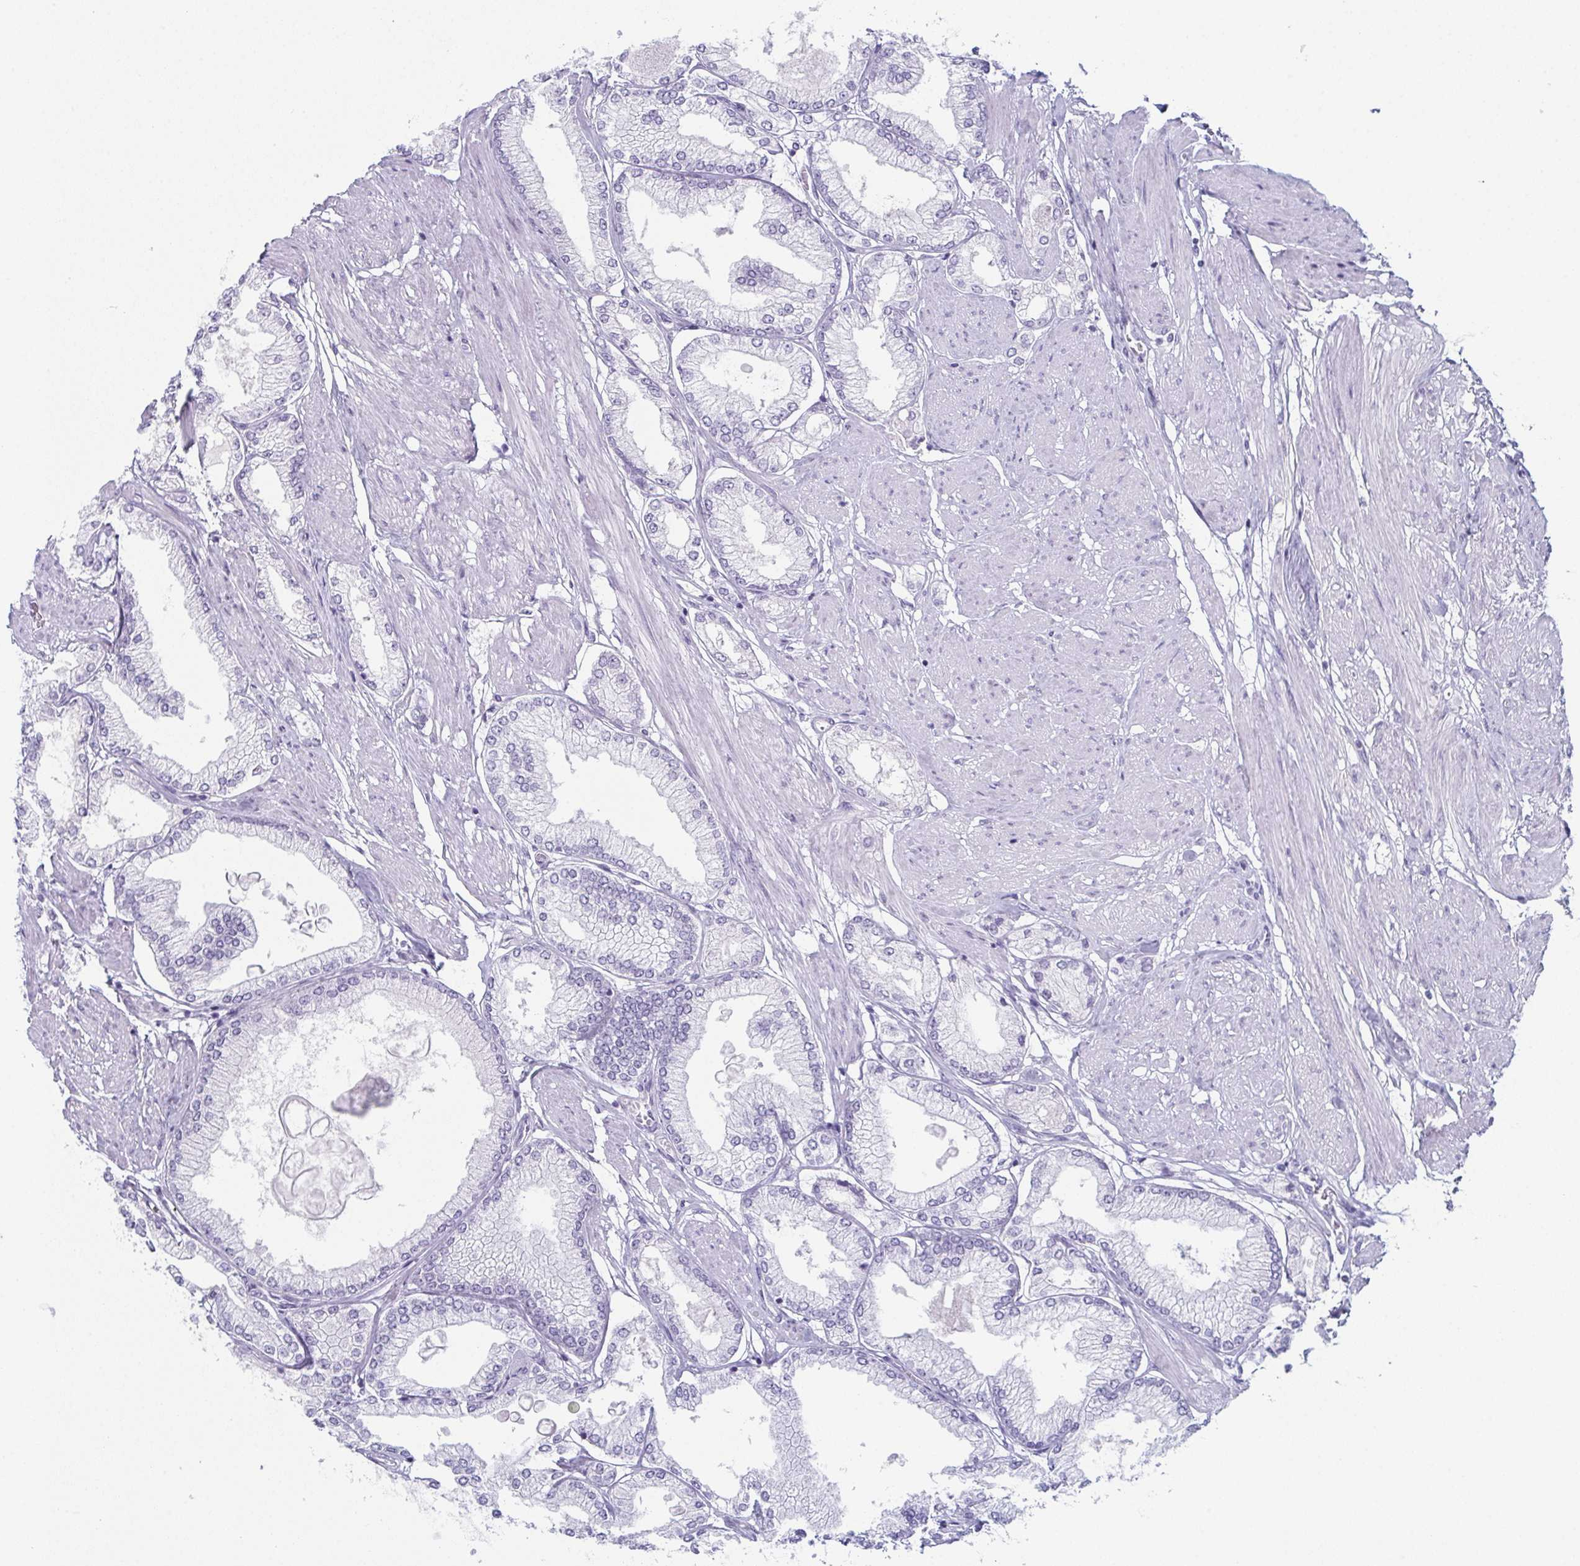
{"staining": {"intensity": "negative", "quantity": "none", "location": "none"}, "tissue": "prostate cancer", "cell_type": "Tumor cells", "image_type": "cancer", "snomed": [{"axis": "morphology", "description": "Adenocarcinoma, High grade"}, {"axis": "topography", "description": "Prostate"}], "caption": "IHC photomicrograph of neoplastic tissue: human adenocarcinoma (high-grade) (prostate) stained with DAB shows no significant protein positivity in tumor cells. The staining was performed using DAB (3,3'-diaminobenzidine) to visualize the protein expression in brown, while the nuclei were stained in blue with hematoxylin (Magnification: 20x).", "gene": "ENKUR", "patient": {"sex": "male", "age": 68}}